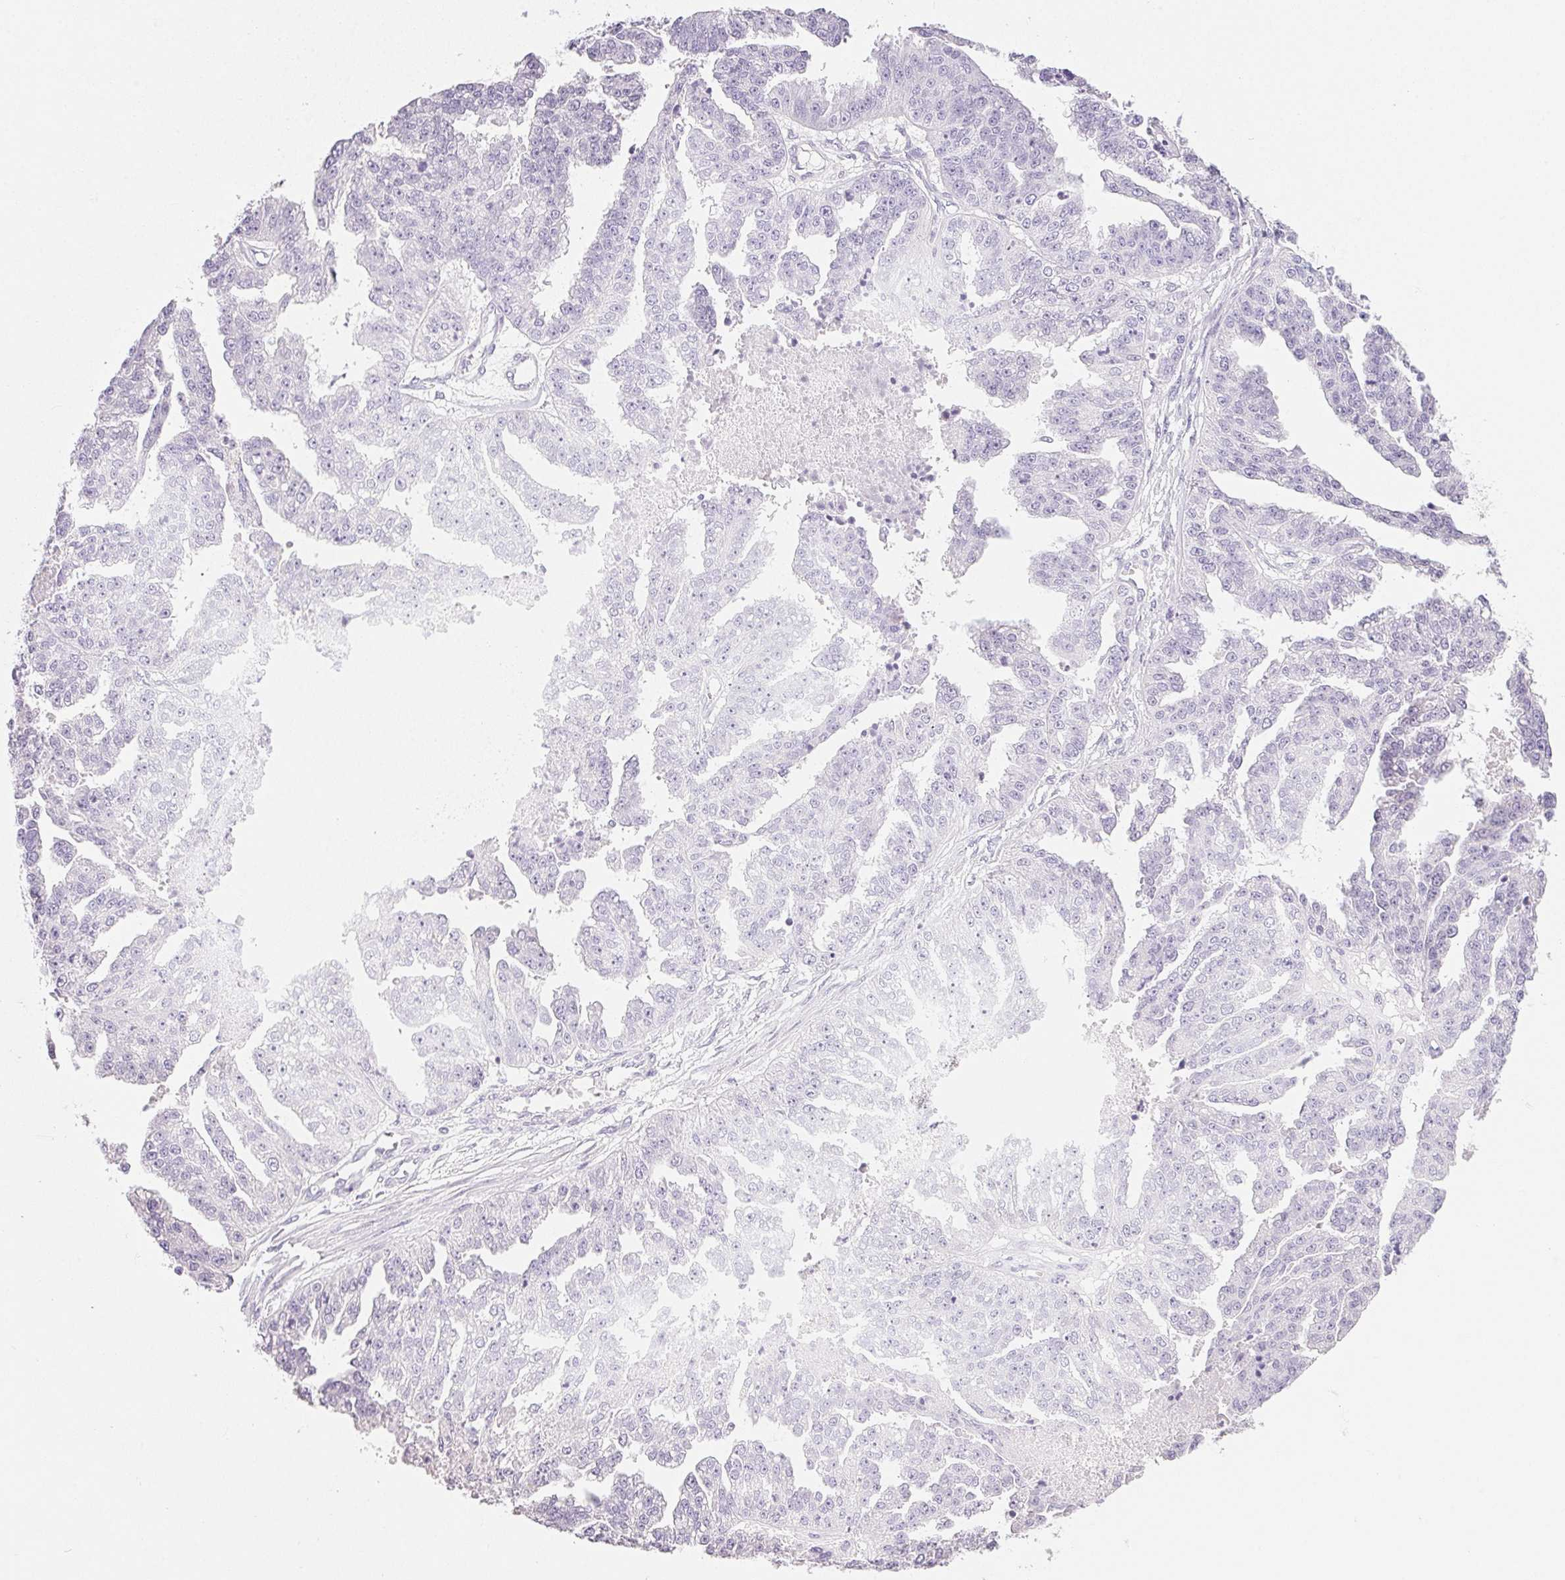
{"staining": {"intensity": "negative", "quantity": "none", "location": "none"}, "tissue": "ovarian cancer", "cell_type": "Tumor cells", "image_type": "cancer", "snomed": [{"axis": "morphology", "description": "Cystadenocarcinoma, serous, NOS"}, {"axis": "topography", "description": "Ovary"}], "caption": "Micrograph shows no protein expression in tumor cells of ovarian cancer tissue.", "gene": "ACP3", "patient": {"sex": "female", "age": 58}}